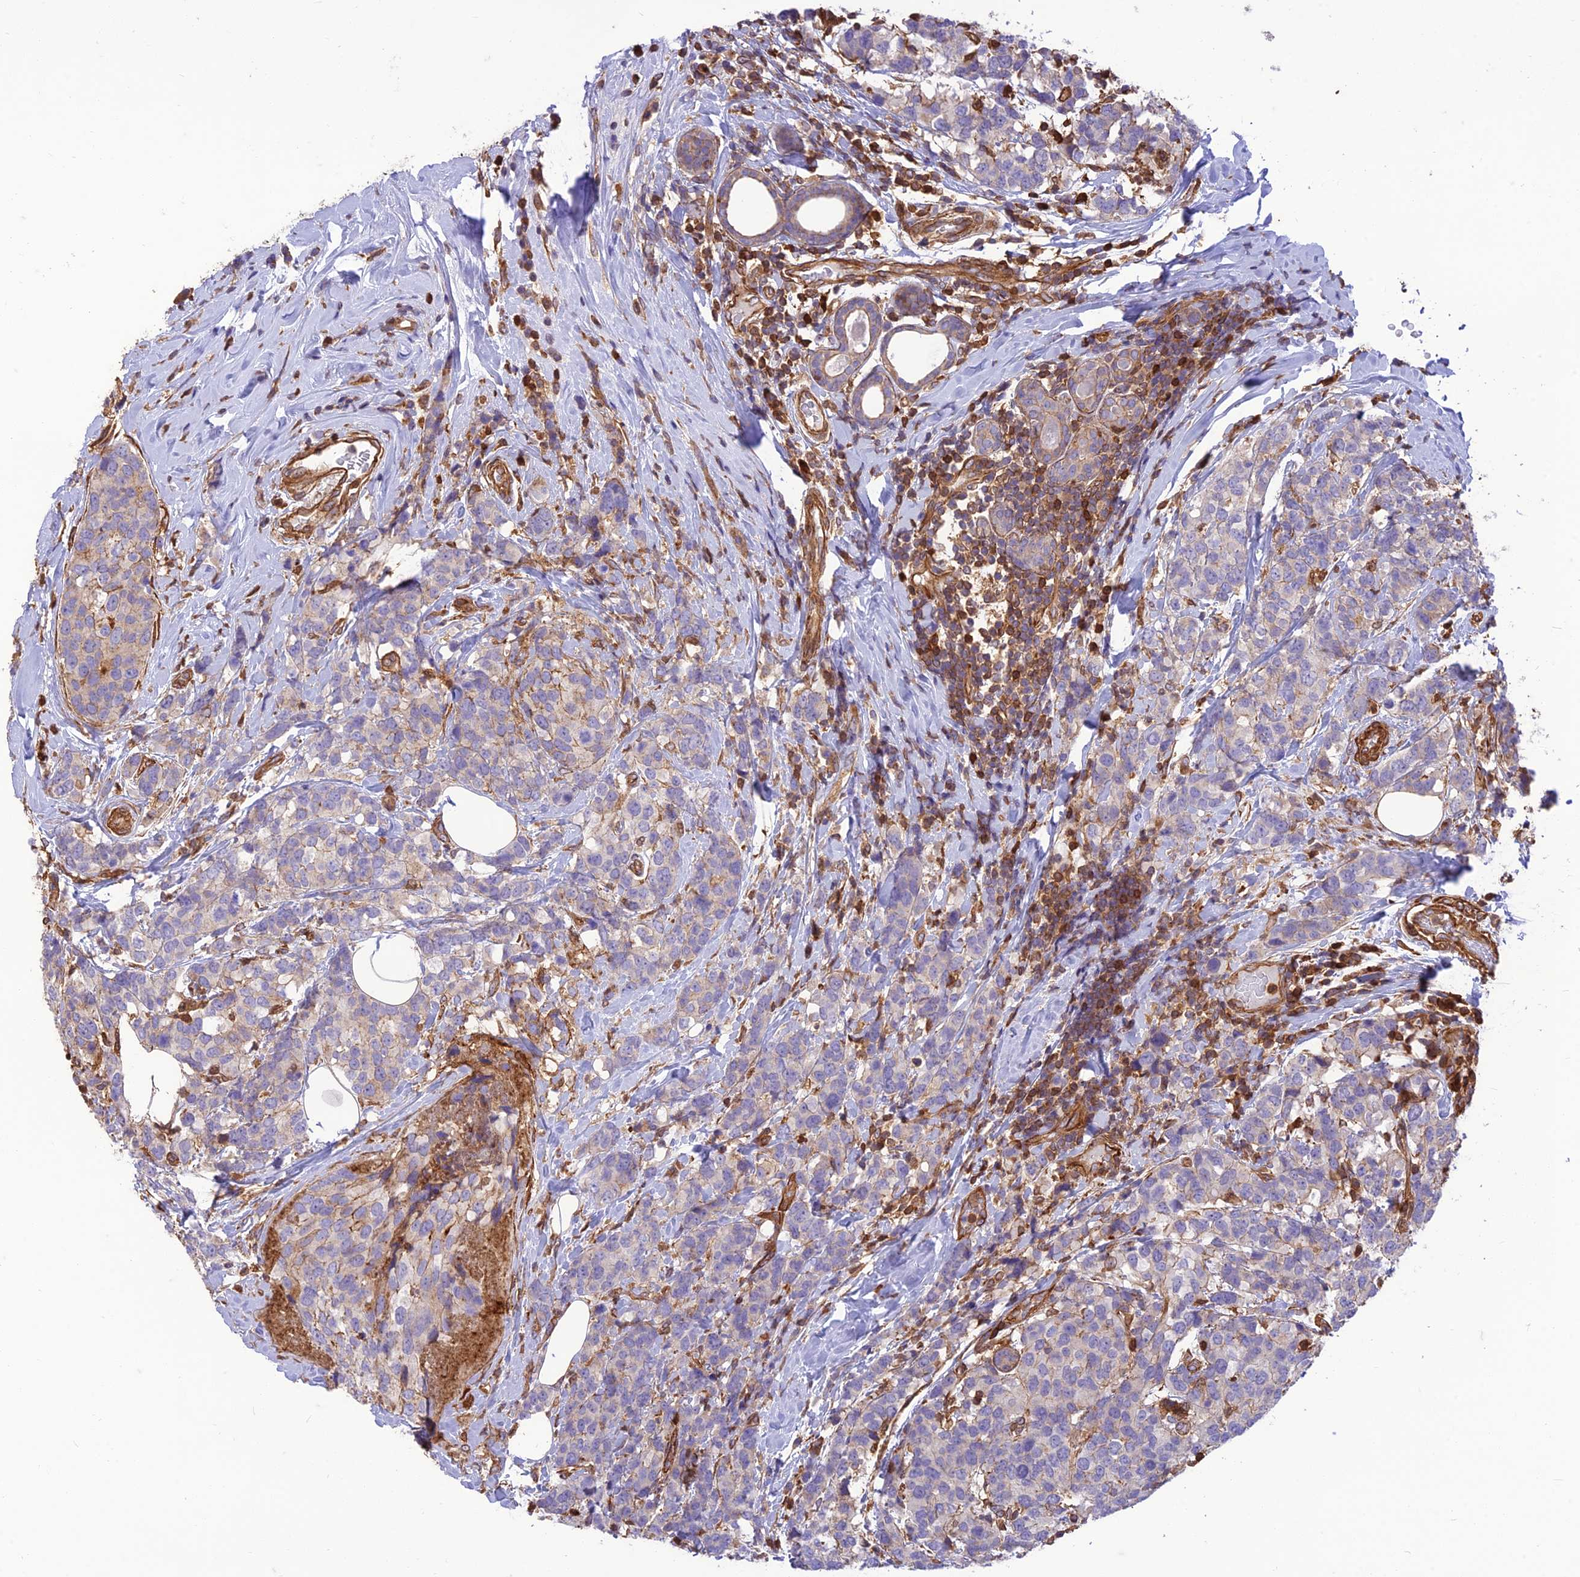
{"staining": {"intensity": "negative", "quantity": "none", "location": "none"}, "tissue": "breast cancer", "cell_type": "Tumor cells", "image_type": "cancer", "snomed": [{"axis": "morphology", "description": "Lobular carcinoma"}, {"axis": "topography", "description": "Breast"}], "caption": "Lobular carcinoma (breast) was stained to show a protein in brown. There is no significant expression in tumor cells.", "gene": "HPSE2", "patient": {"sex": "female", "age": 59}}